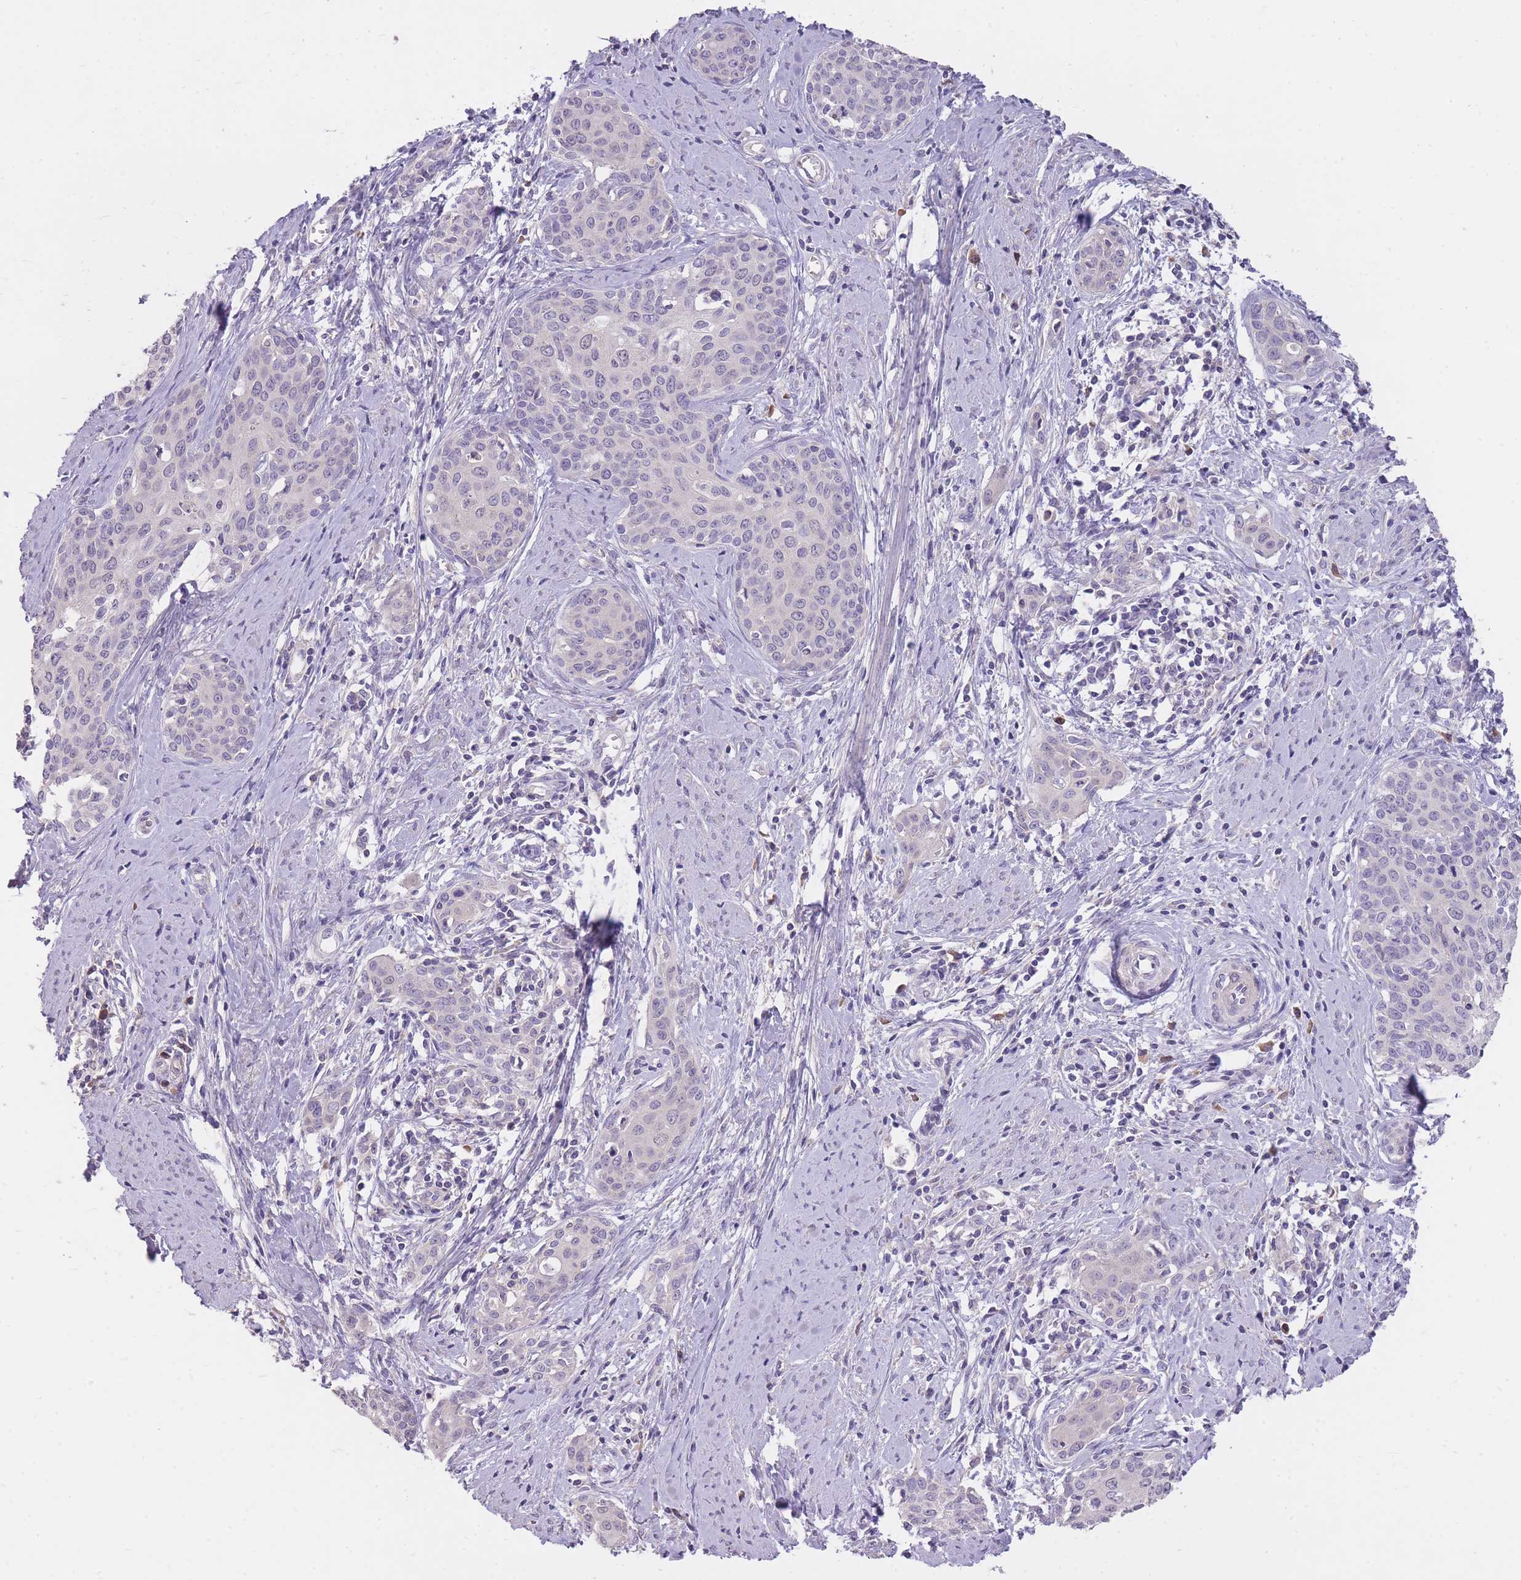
{"staining": {"intensity": "negative", "quantity": "none", "location": "none"}, "tissue": "cervical cancer", "cell_type": "Tumor cells", "image_type": "cancer", "snomed": [{"axis": "morphology", "description": "Squamous cell carcinoma, NOS"}, {"axis": "topography", "description": "Cervix"}], "caption": "Immunohistochemistry of cervical squamous cell carcinoma reveals no positivity in tumor cells.", "gene": "FRG2C", "patient": {"sex": "female", "age": 46}}